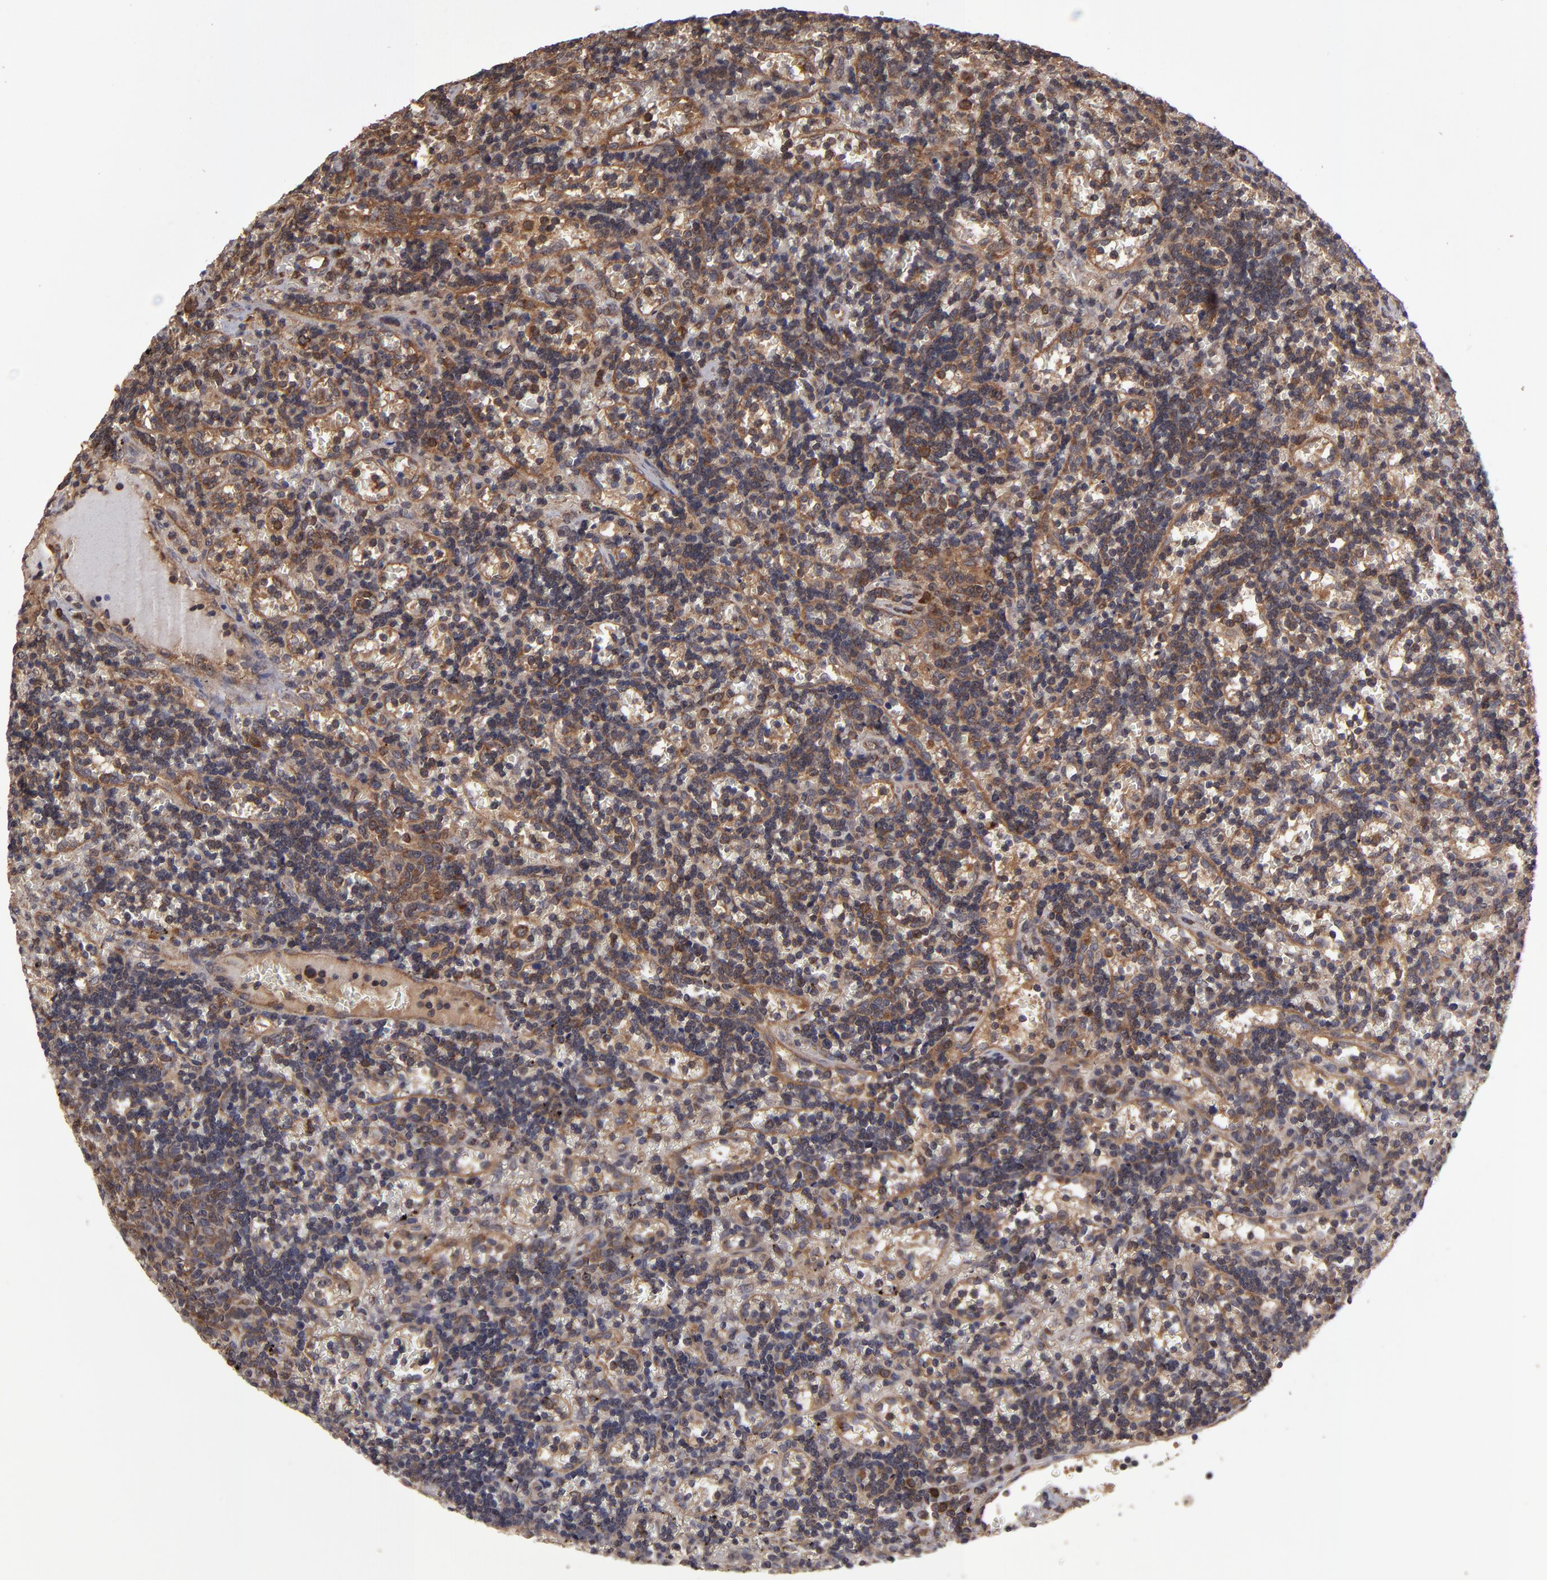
{"staining": {"intensity": "moderate", "quantity": "<25%", "location": "cytoplasmic/membranous"}, "tissue": "lymphoma", "cell_type": "Tumor cells", "image_type": "cancer", "snomed": [{"axis": "morphology", "description": "Malignant lymphoma, non-Hodgkin's type, Low grade"}, {"axis": "topography", "description": "Spleen"}], "caption": "Immunohistochemical staining of malignant lymphoma, non-Hodgkin's type (low-grade) shows low levels of moderate cytoplasmic/membranous protein expression in approximately <25% of tumor cells. (Stains: DAB (3,3'-diaminobenzidine) in brown, nuclei in blue, Microscopy: brightfield microscopy at high magnification).", "gene": "RPS6KA6", "patient": {"sex": "male", "age": 60}}